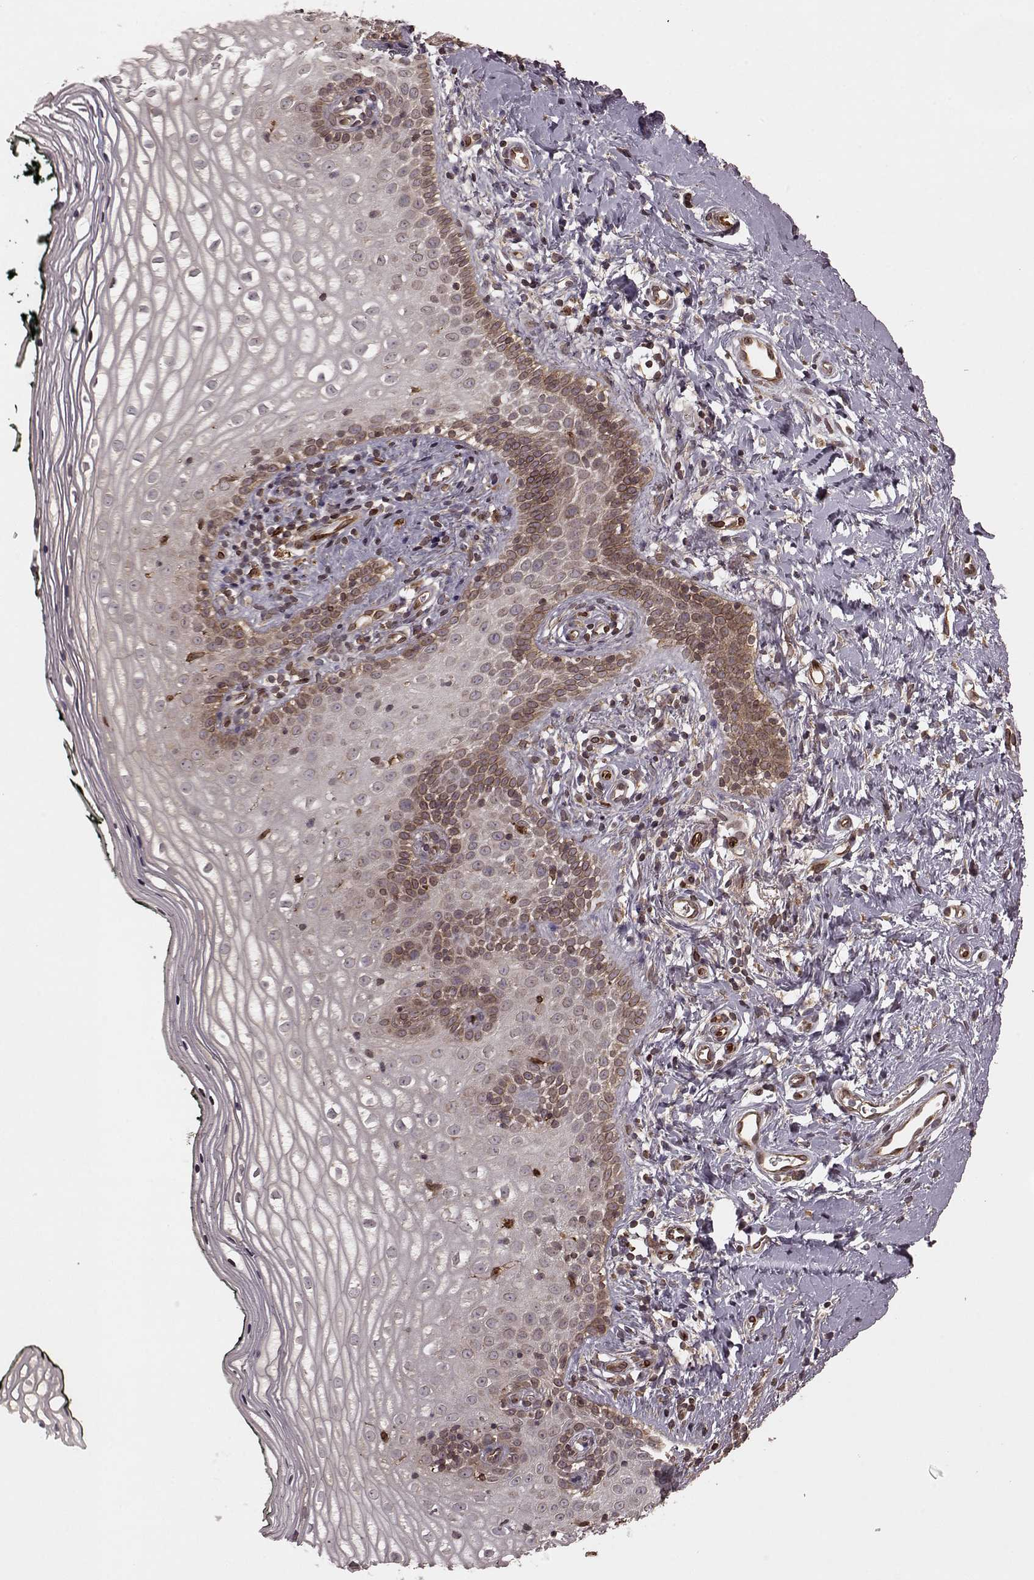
{"staining": {"intensity": "moderate", "quantity": "<25%", "location": "cytoplasmic/membranous"}, "tissue": "vagina", "cell_type": "Squamous epithelial cells", "image_type": "normal", "snomed": [{"axis": "morphology", "description": "Normal tissue, NOS"}, {"axis": "topography", "description": "Vagina"}], "caption": "Moderate cytoplasmic/membranous protein staining is present in about <25% of squamous epithelial cells in vagina.", "gene": "AGPAT1", "patient": {"sex": "female", "age": 47}}